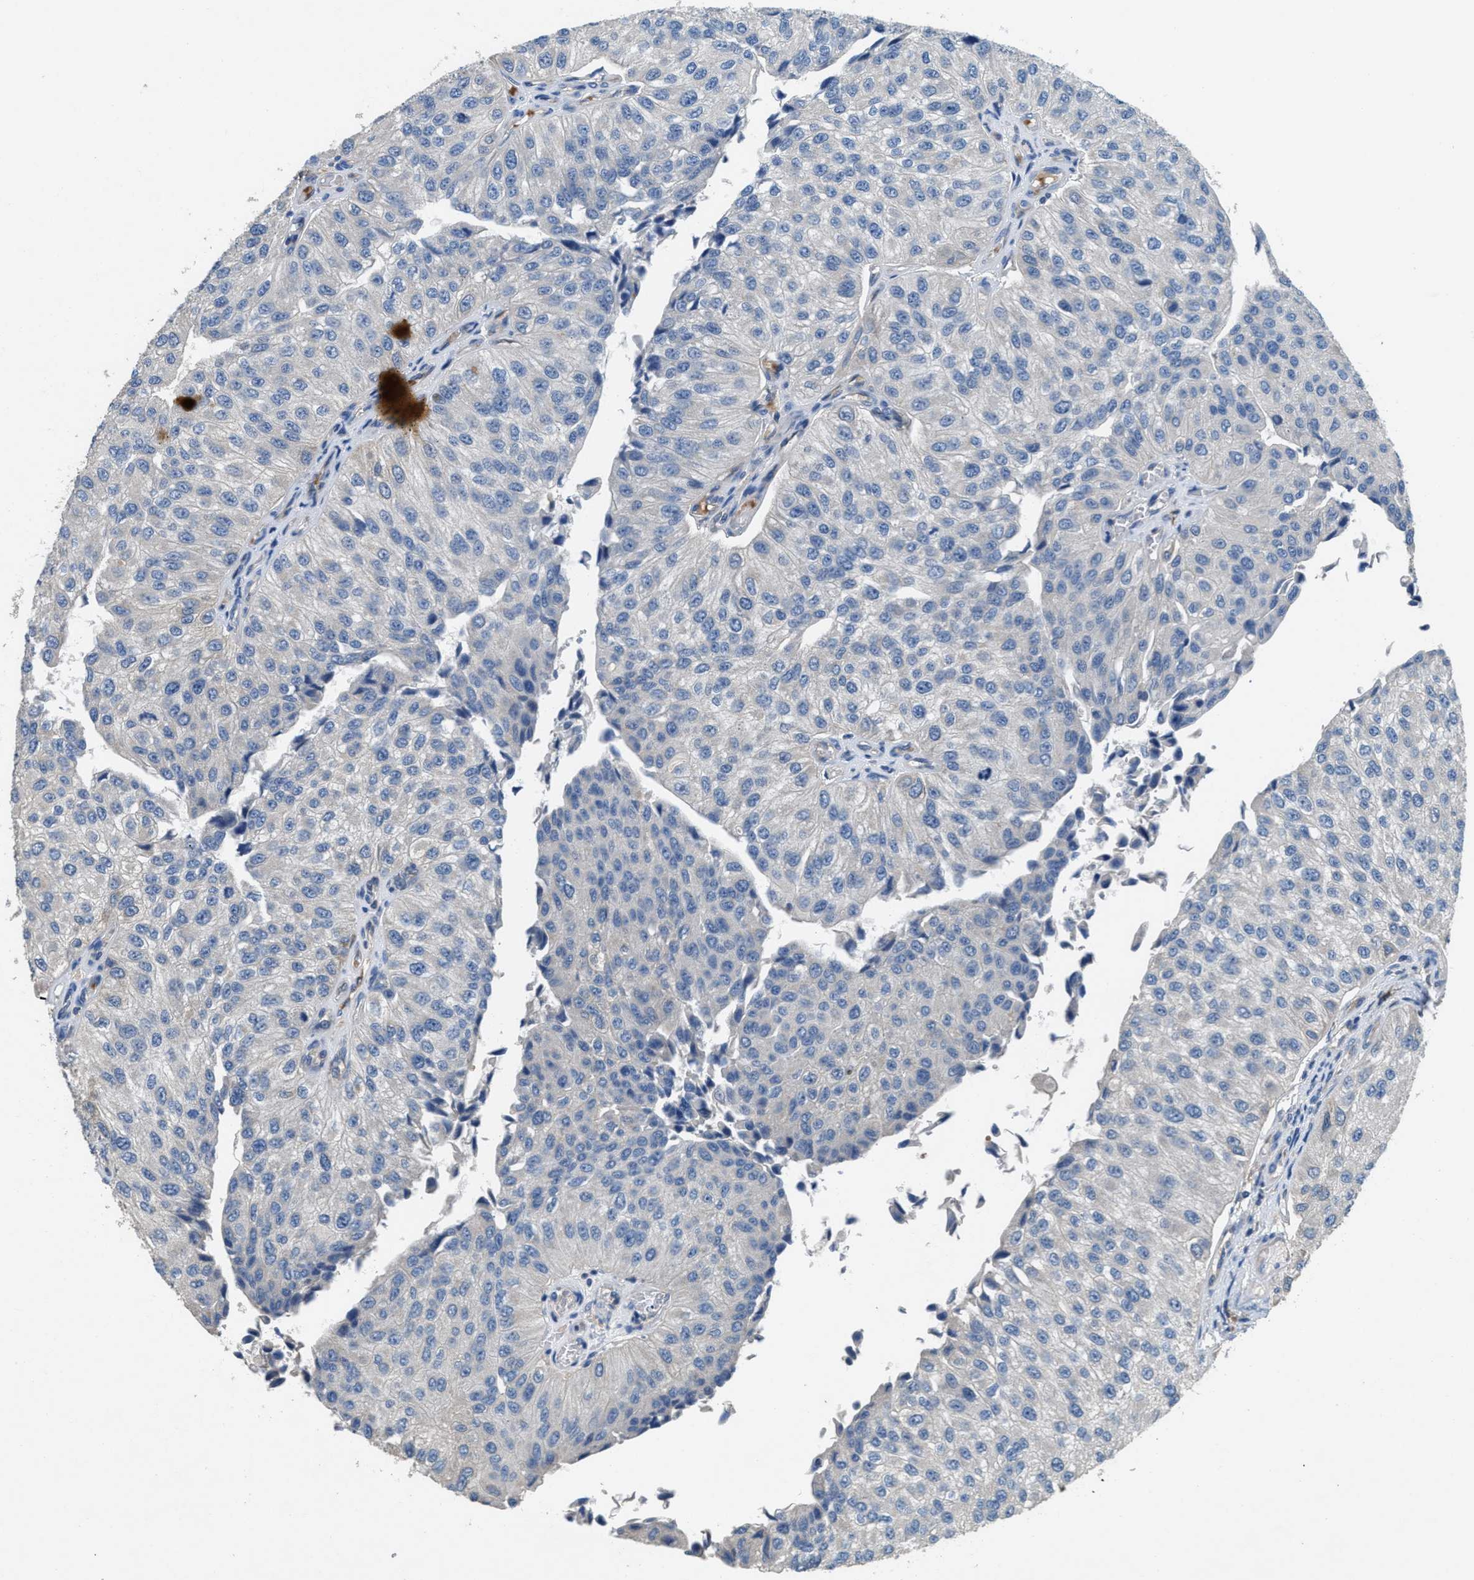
{"staining": {"intensity": "negative", "quantity": "none", "location": "none"}, "tissue": "urothelial cancer", "cell_type": "Tumor cells", "image_type": "cancer", "snomed": [{"axis": "morphology", "description": "Urothelial carcinoma, High grade"}, {"axis": "topography", "description": "Kidney"}, {"axis": "topography", "description": "Urinary bladder"}], "caption": "Immunohistochemistry (IHC) histopathology image of high-grade urothelial carcinoma stained for a protein (brown), which reveals no staining in tumor cells.", "gene": "DGKE", "patient": {"sex": "male", "age": 77}}